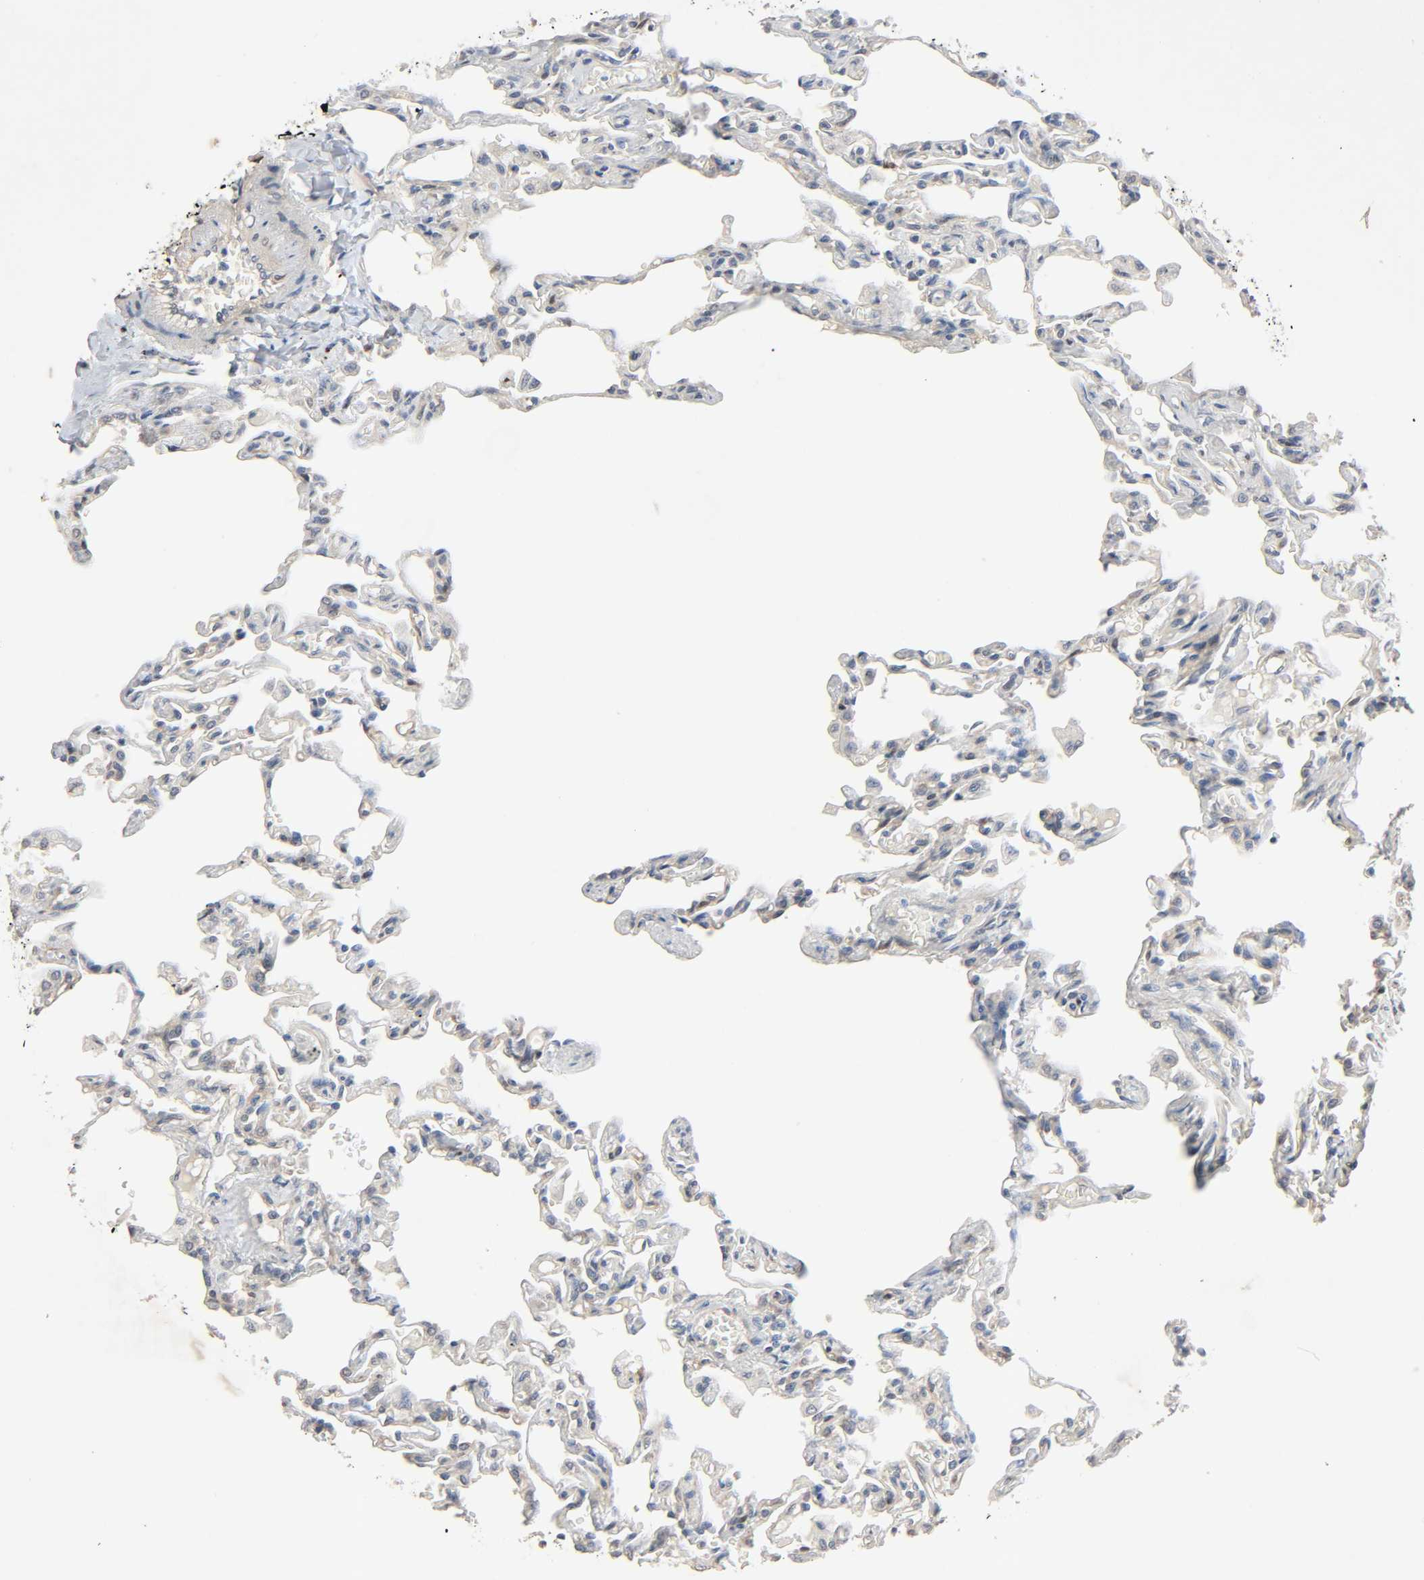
{"staining": {"intensity": "weak", "quantity": "25%-75%", "location": "cytoplasmic/membranous"}, "tissue": "lung", "cell_type": "Alveolar cells", "image_type": "normal", "snomed": [{"axis": "morphology", "description": "Normal tissue, NOS"}, {"axis": "topography", "description": "Lung"}], "caption": "This photomicrograph exhibits benign lung stained with immunohistochemistry (IHC) to label a protein in brown. The cytoplasmic/membranous of alveolar cells show weak positivity for the protein. Nuclei are counter-stained blue.", "gene": "PTK2", "patient": {"sex": "male", "age": 21}}